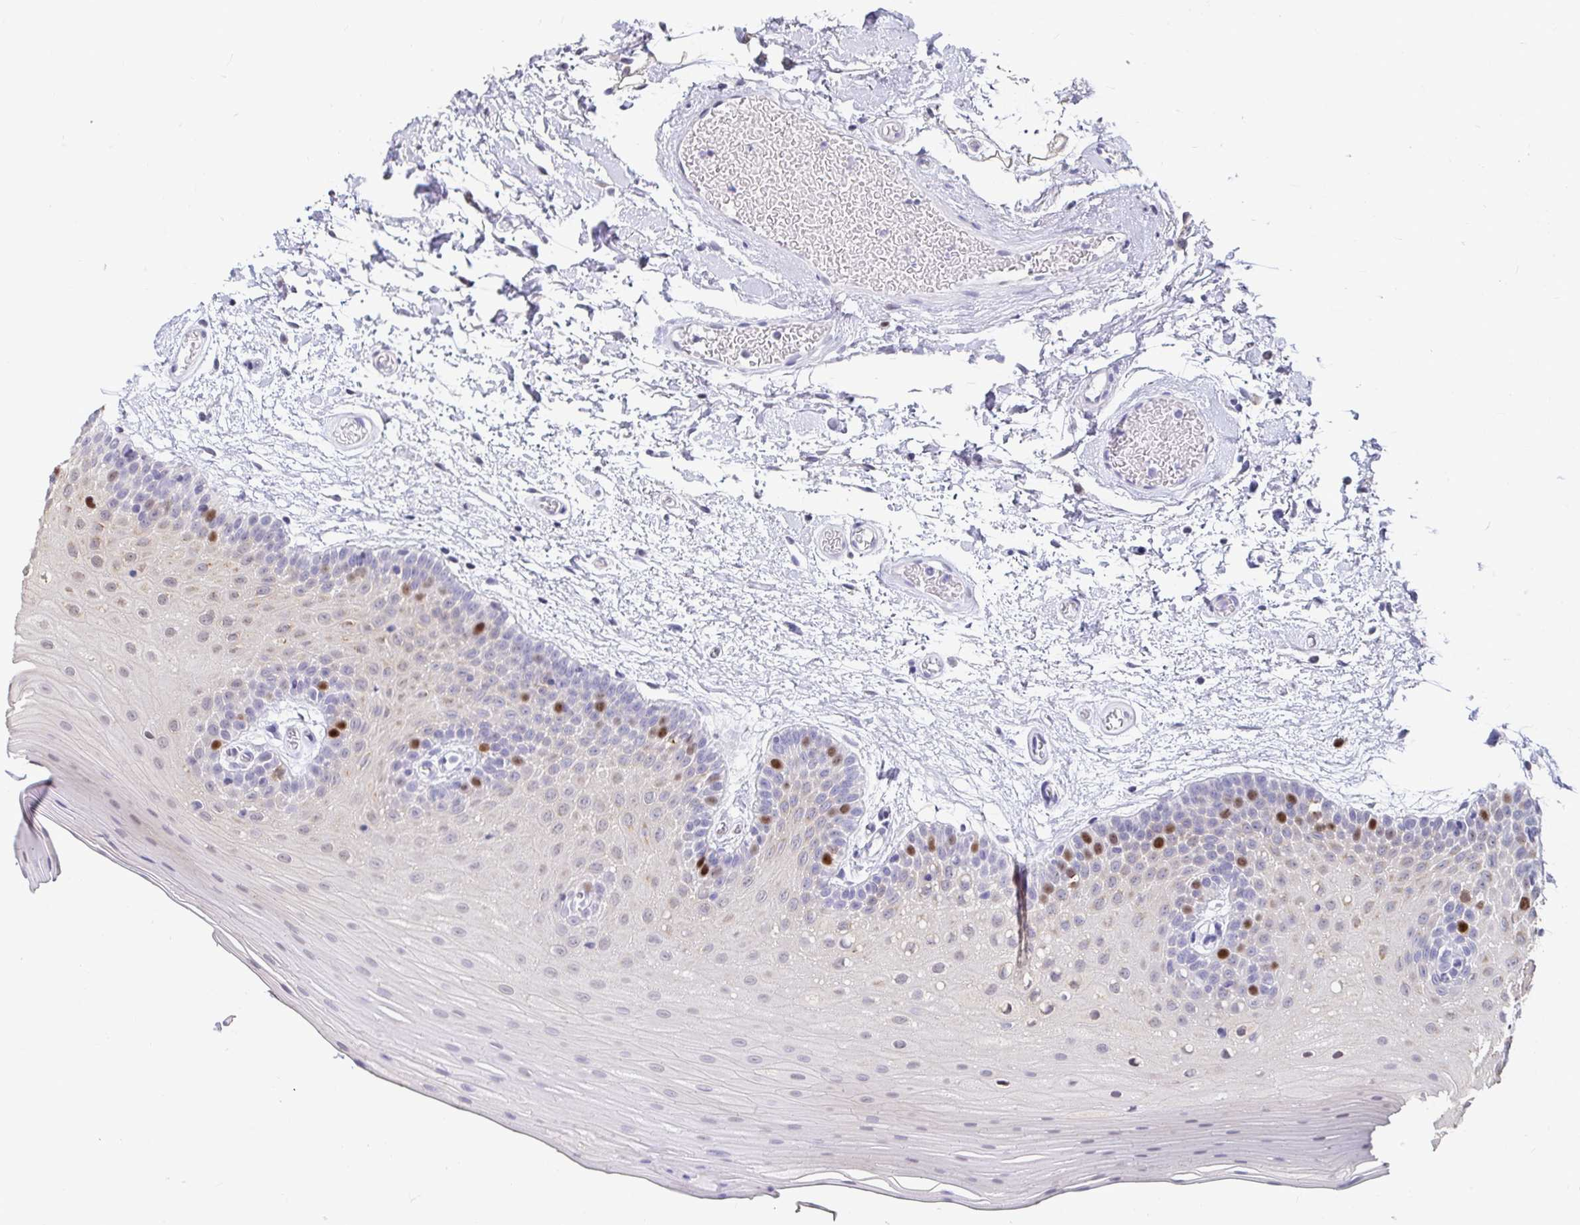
{"staining": {"intensity": "strong", "quantity": "<25%", "location": "nuclear"}, "tissue": "oral mucosa", "cell_type": "Squamous epithelial cells", "image_type": "normal", "snomed": [{"axis": "morphology", "description": "Normal tissue, NOS"}, {"axis": "morphology", "description": "Squamous cell carcinoma, NOS"}, {"axis": "topography", "description": "Oral tissue"}, {"axis": "topography", "description": "Tounge, NOS"}, {"axis": "topography", "description": "Head-Neck"}], "caption": "A high-resolution micrograph shows immunohistochemistry (IHC) staining of unremarkable oral mucosa, which displays strong nuclear staining in about <25% of squamous epithelial cells. Immunohistochemistry stains the protein in brown and the nuclei are stained blue.", "gene": "ANLN", "patient": {"sex": "male", "age": 62}}